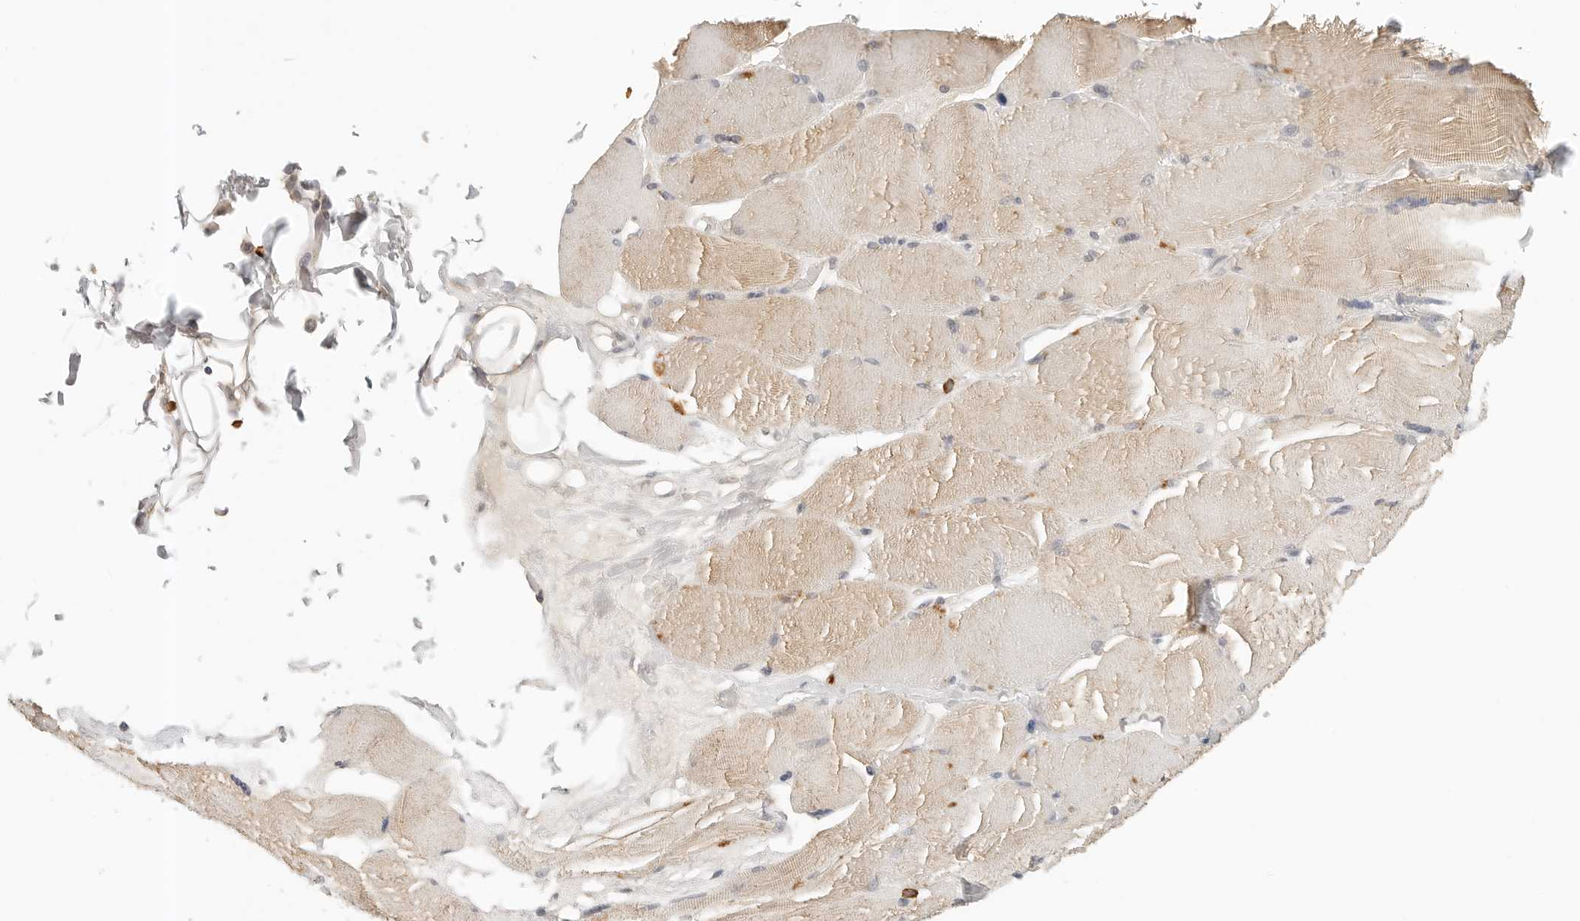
{"staining": {"intensity": "weak", "quantity": "25%-75%", "location": "cytoplasmic/membranous"}, "tissue": "skeletal muscle", "cell_type": "Myocytes", "image_type": "normal", "snomed": [{"axis": "morphology", "description": "Normal tissue, NOS"}, {"axis": "topography", "description": "Skin"}, {"axis": "topography", "description": "Skeletal muscle"}], "caption": "This image demonstrates immunohistochemistry staining of unremarkable skeletal muscle, with low weak cytoplasmic/membranous expression in approximately 25%-75% of myocytes.", "gene": "IL24", "patient": {"sex": "male", "age": 83}}